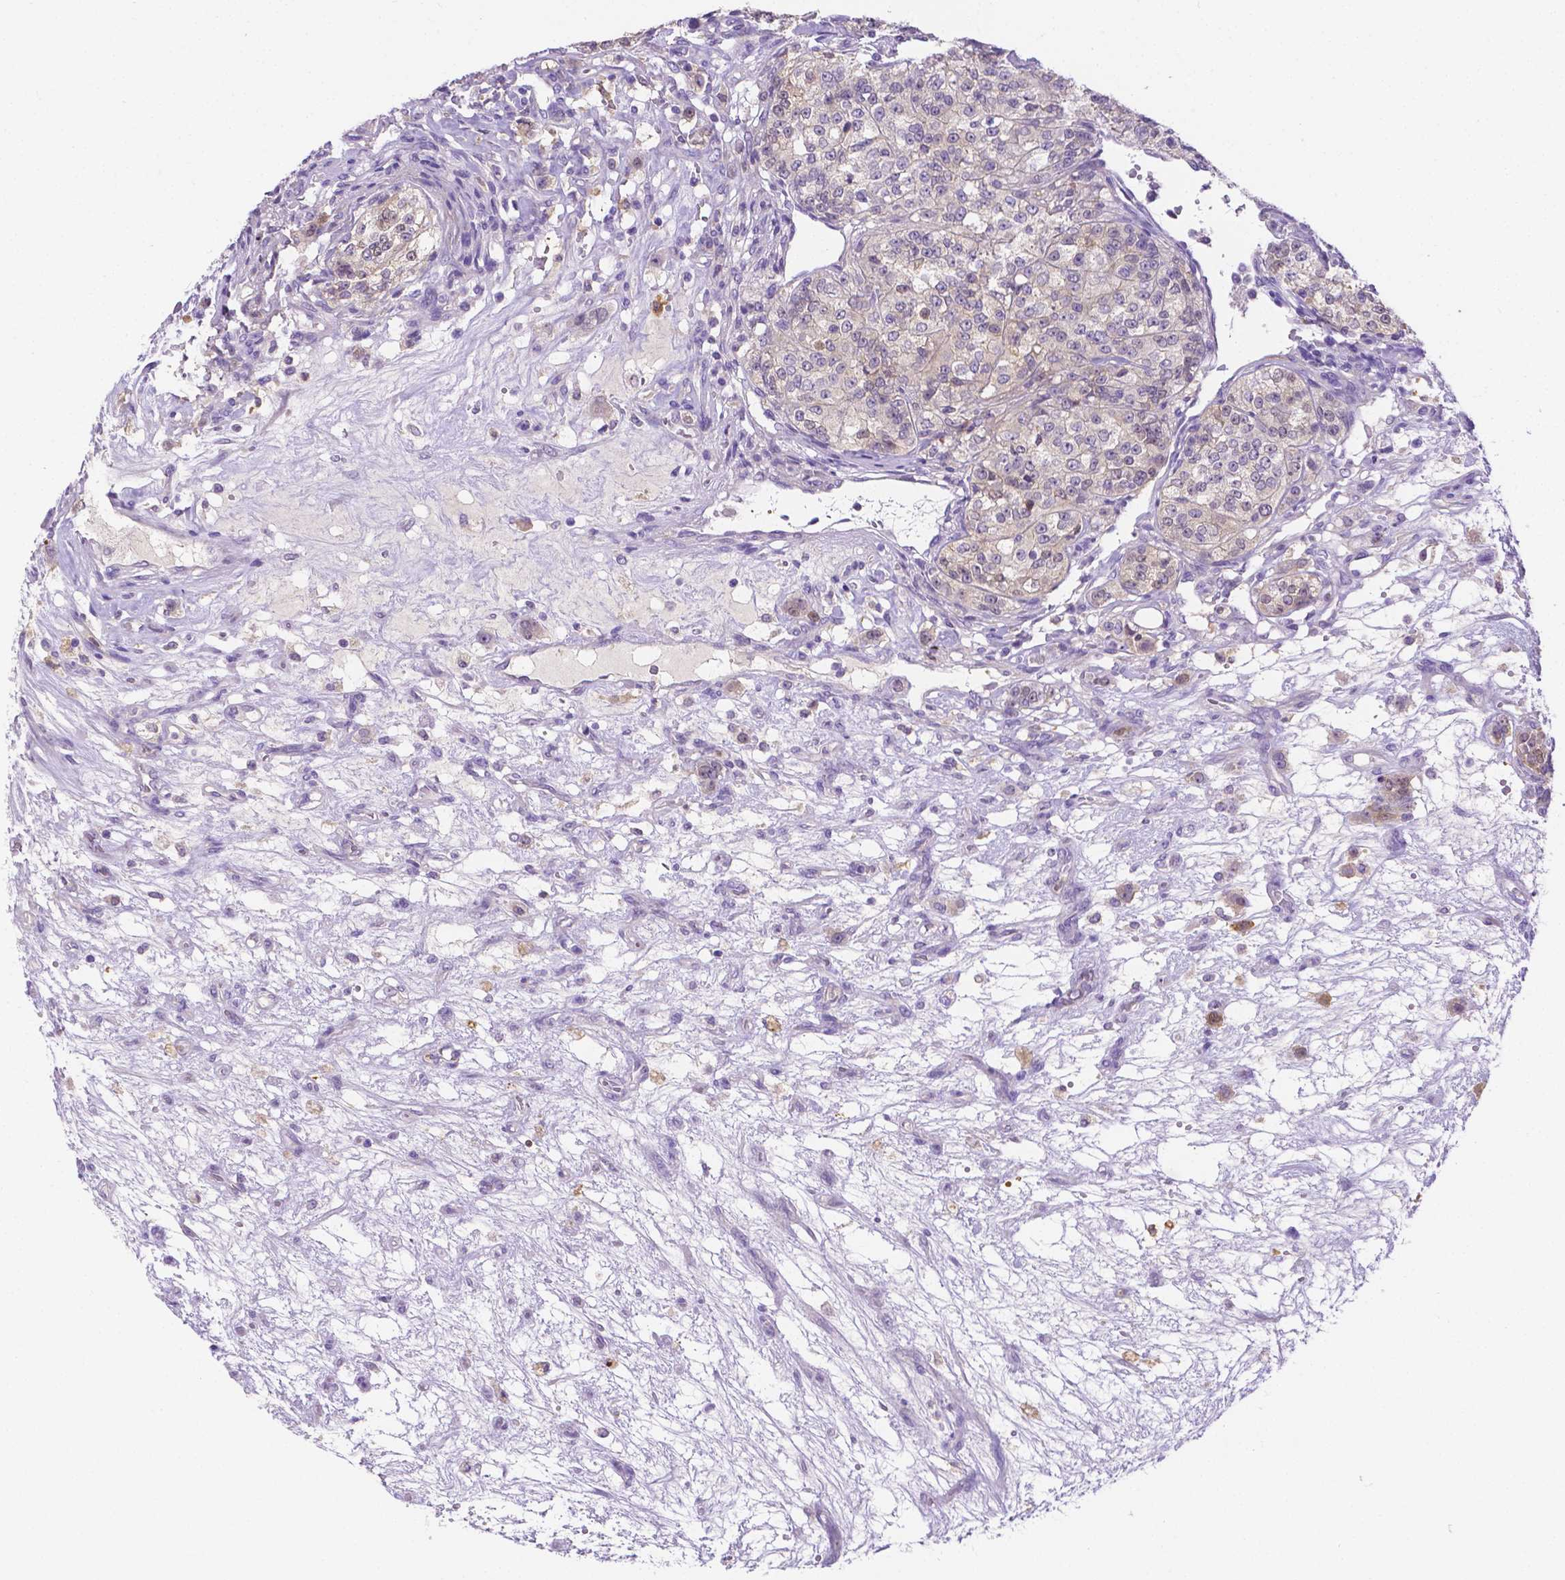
{"staining": {"intensity": "negative", "quantity": "none", "location": "none"}, "tissue": "renal cancer", "cell_type": "Tumor cells", "image_type": "cancer", "snomed": [{"axis": "morphology", "description": "Adenocarcinoma, NOS"}, {"axis": "topography", "description": "Kidney"}], "caption": "This micrograph is of adenocarcinoma (renal) stained with immunohistochemistry to label a protein in brown with the nuclei are counter-stained blue. There is no staining in tumor cells.", "gene": "NXPH2", "patient": {"sex": "female", "age": 63}}